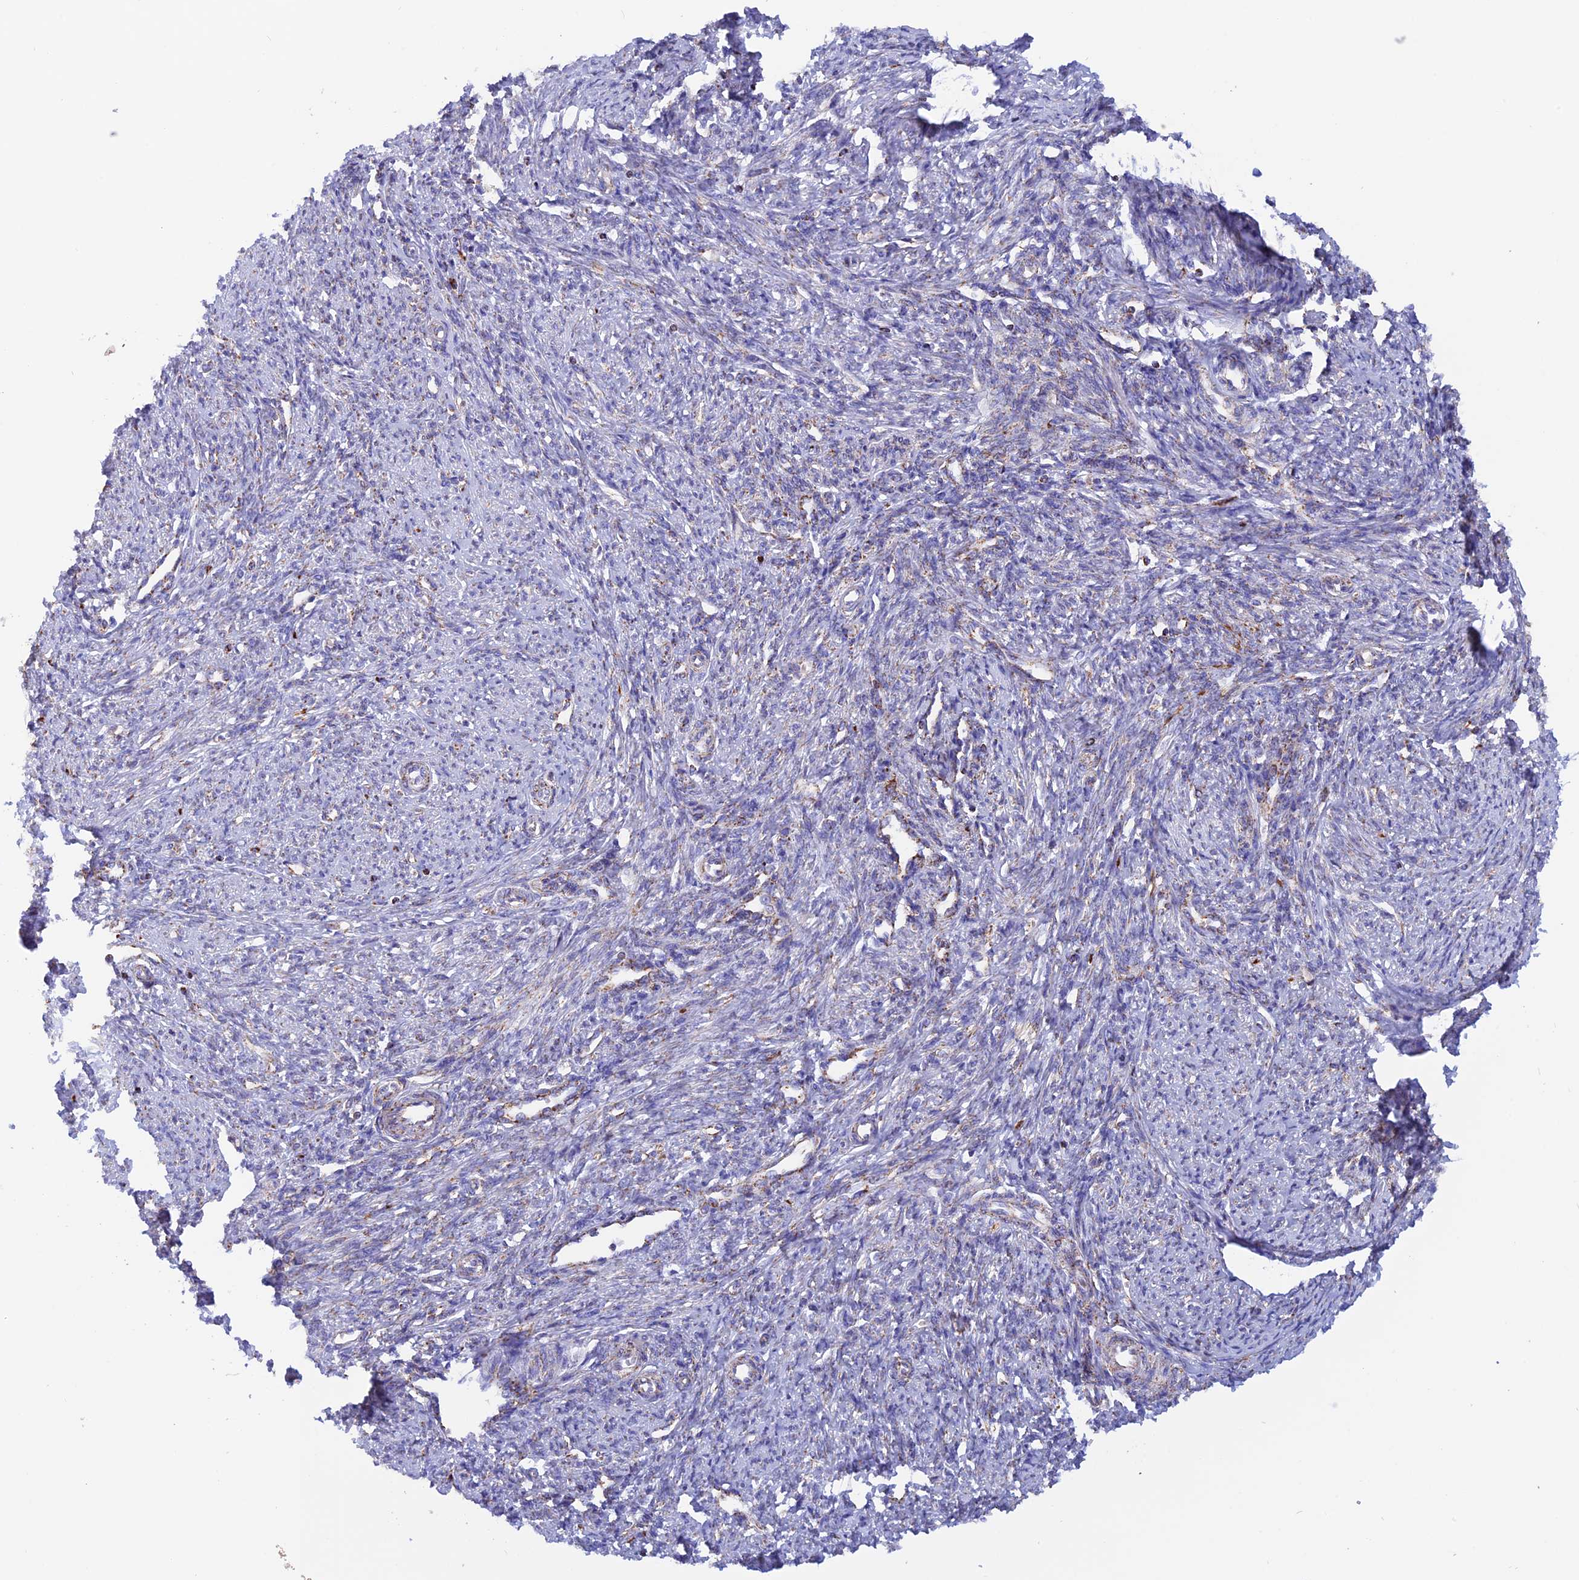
{"staining": {"intensity": "moderate", "quantity": "<25%", "location": "cytoplasmic/membranous"}, "tissue": "smooth muscle", "cell_type": "Smooth muscle cells", "image_type": "normal", "snomed": [{"axis": "morphology", "description": "Normal tissue, NOS"}, {"axis": "topography", "description": "Smooth muscle"}, {"axis": "topography", "description": "Uterus"}], "caption": "Immunohistochemistry of benign human smooth muscle shows low levels of moderate cytoplasmic/membranous positivity in about <25% of smooth muscle cells.", "gene": "GCDH", "patient": {"sex": "female", "age": 59}}